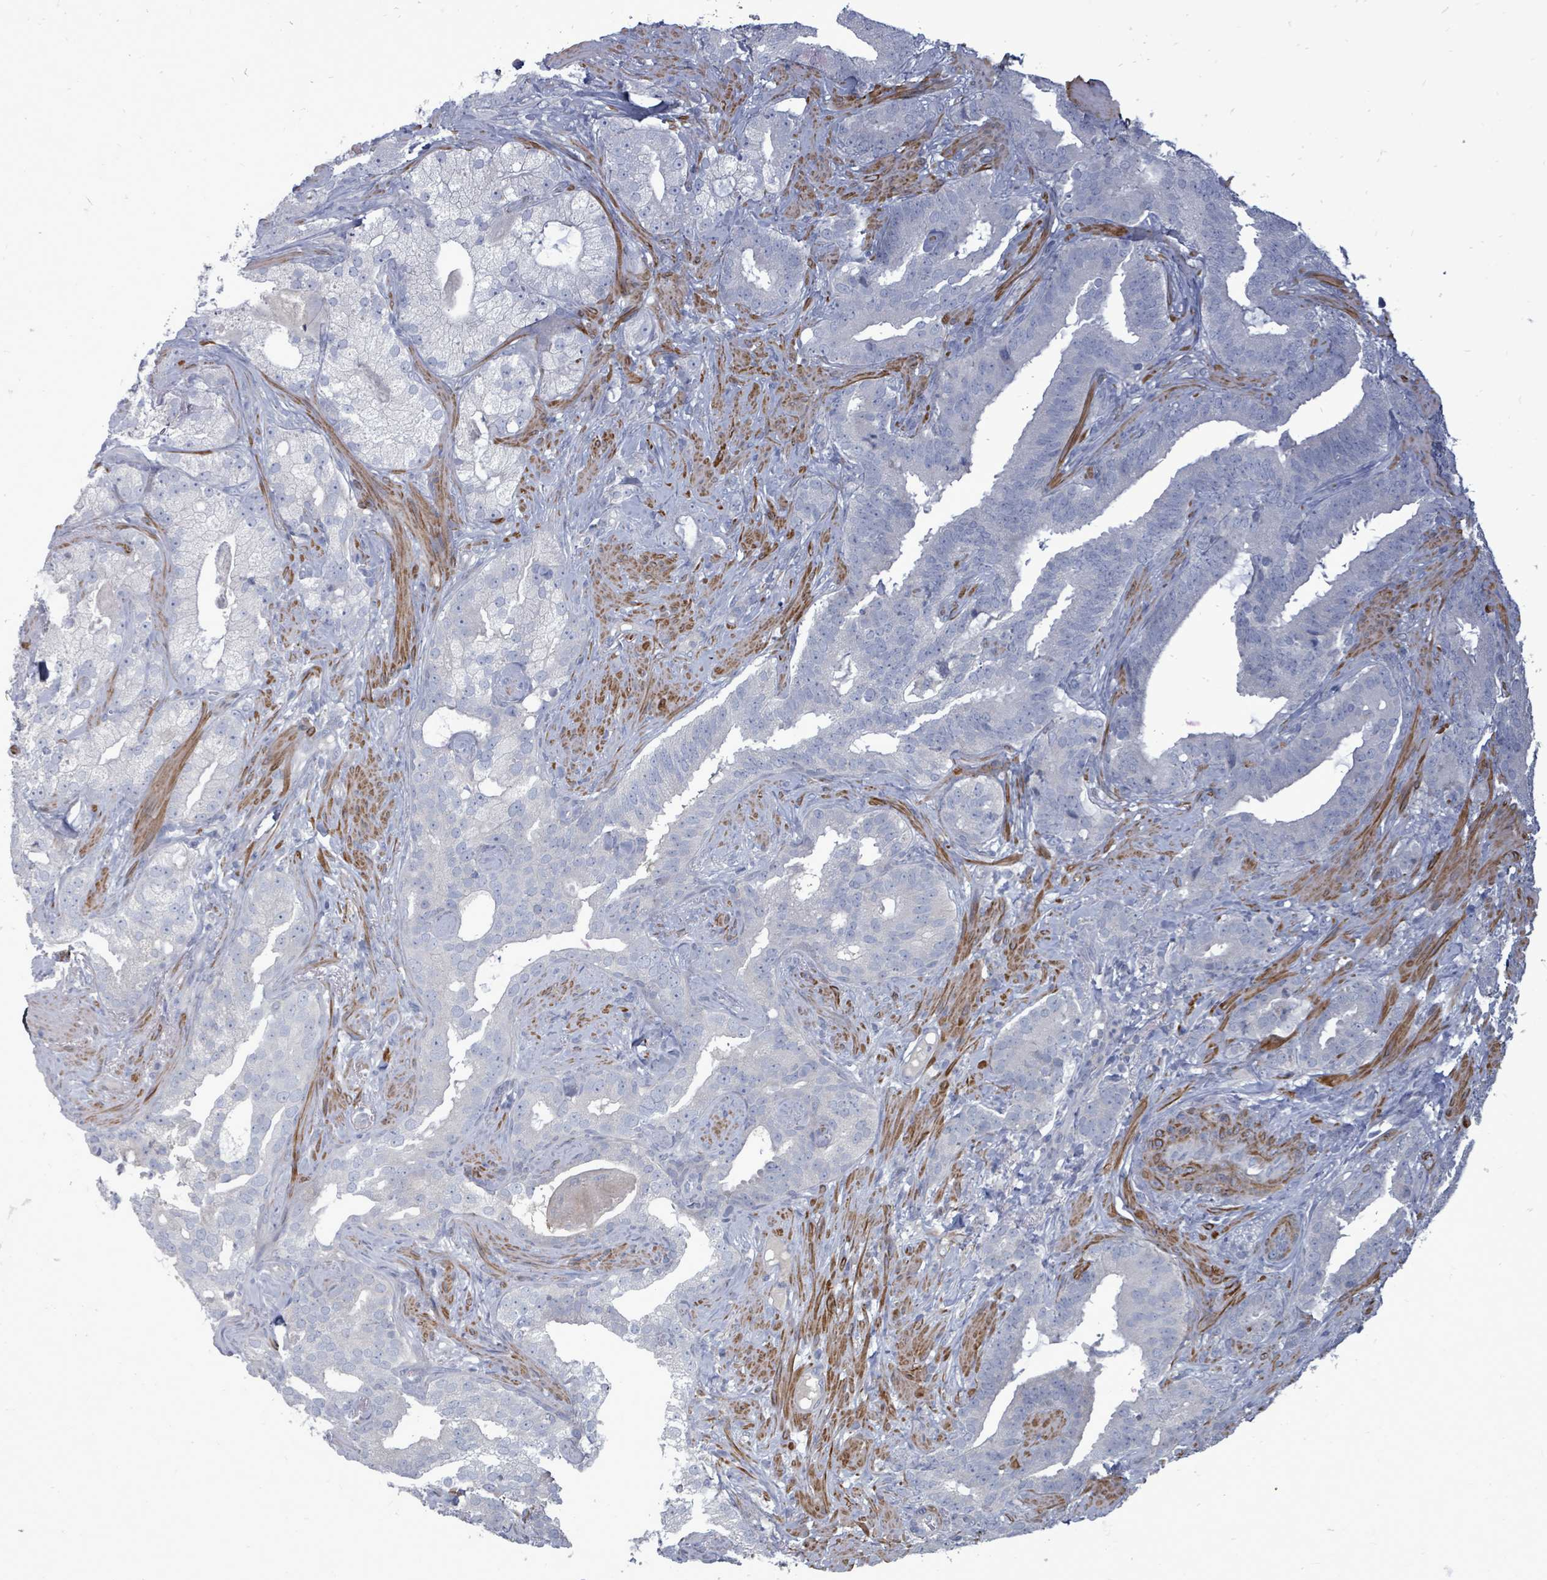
{"staining": {"intensity": "negative", "quantity": "none", "location": "none"}, "tissue": "prostate cancer", "cell_type": "Tumor cells", "image_type": "cancer", "snomed": [{"axis": "morphology", "description": "Adenocarcinoma, High grade"}, {"axis": "topography", "description": "Prostate"}], "caption": "Immunohistochemistry photomicrograph of neoplastic tissue: human prostate cancer (high-grade adenocarcinoma) stained with DAB (3,3'-diaminobenzidine) shows no significant protein staining in tumor cells. (Stains: DAB (3,3'-diaminobenzidine) IHC with hematoxylin counter stain, Microscopy: brightfield microscopy at high magnification).", "gene": "ARGFX", "patient": {"sex": "male", "age": 64}}